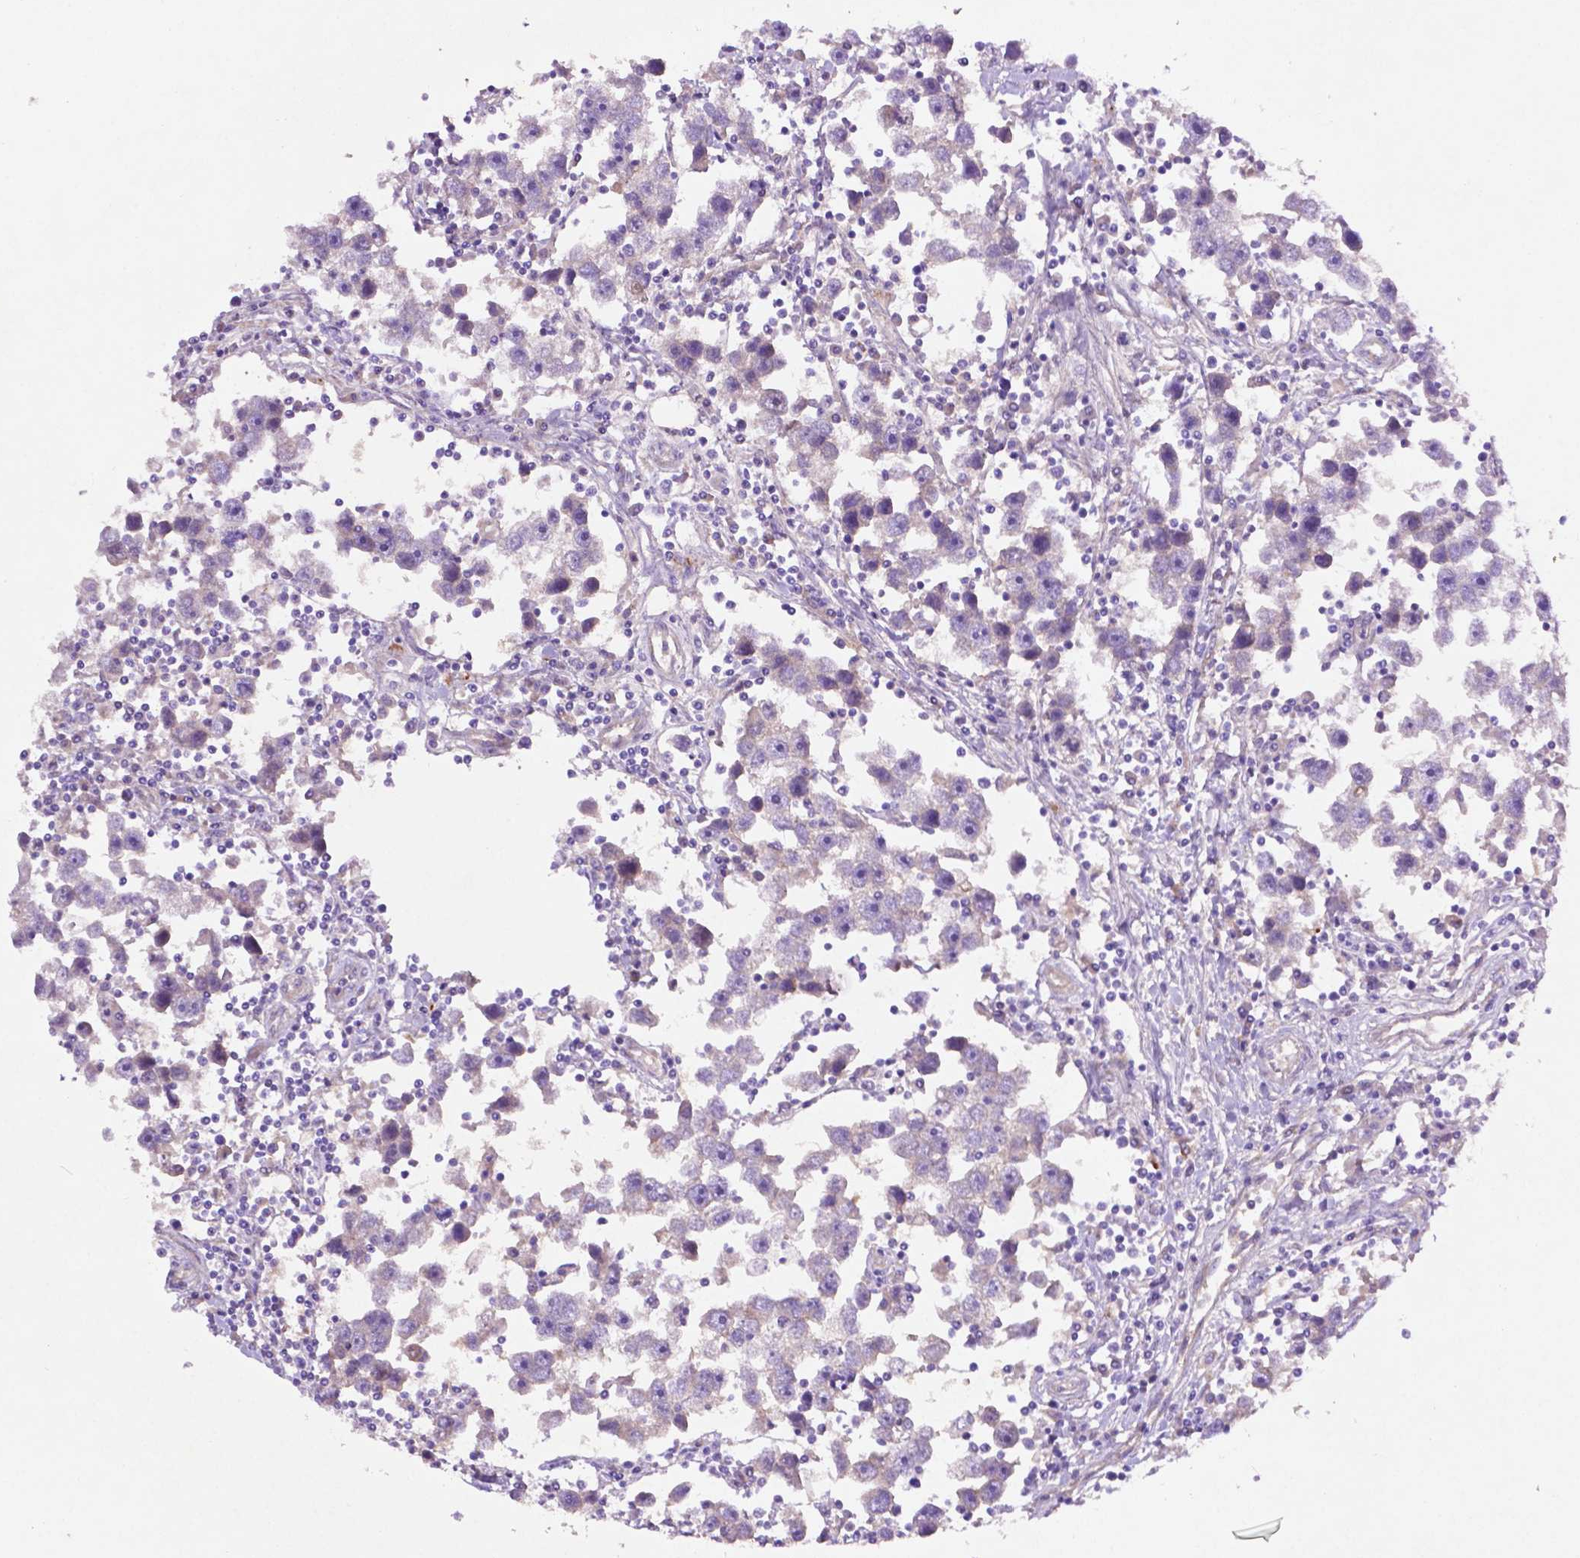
{"staining": {"intensity": "negative", "quantity": "none", "location": "none"}, "tissue": "testis cancer", "cell_type": "Tumor cells", "image_type": "cancer", "snomed": [{"axis": "morphology", "description": "Seminoma, NOS"}, {"axis": "topography", "description": "Testis"}], "caption": "Tumor cells are negative for brown protein staining in testis cancer.", "gene": "GDPD5", "patient": {"sex": "male", "age": 30}}